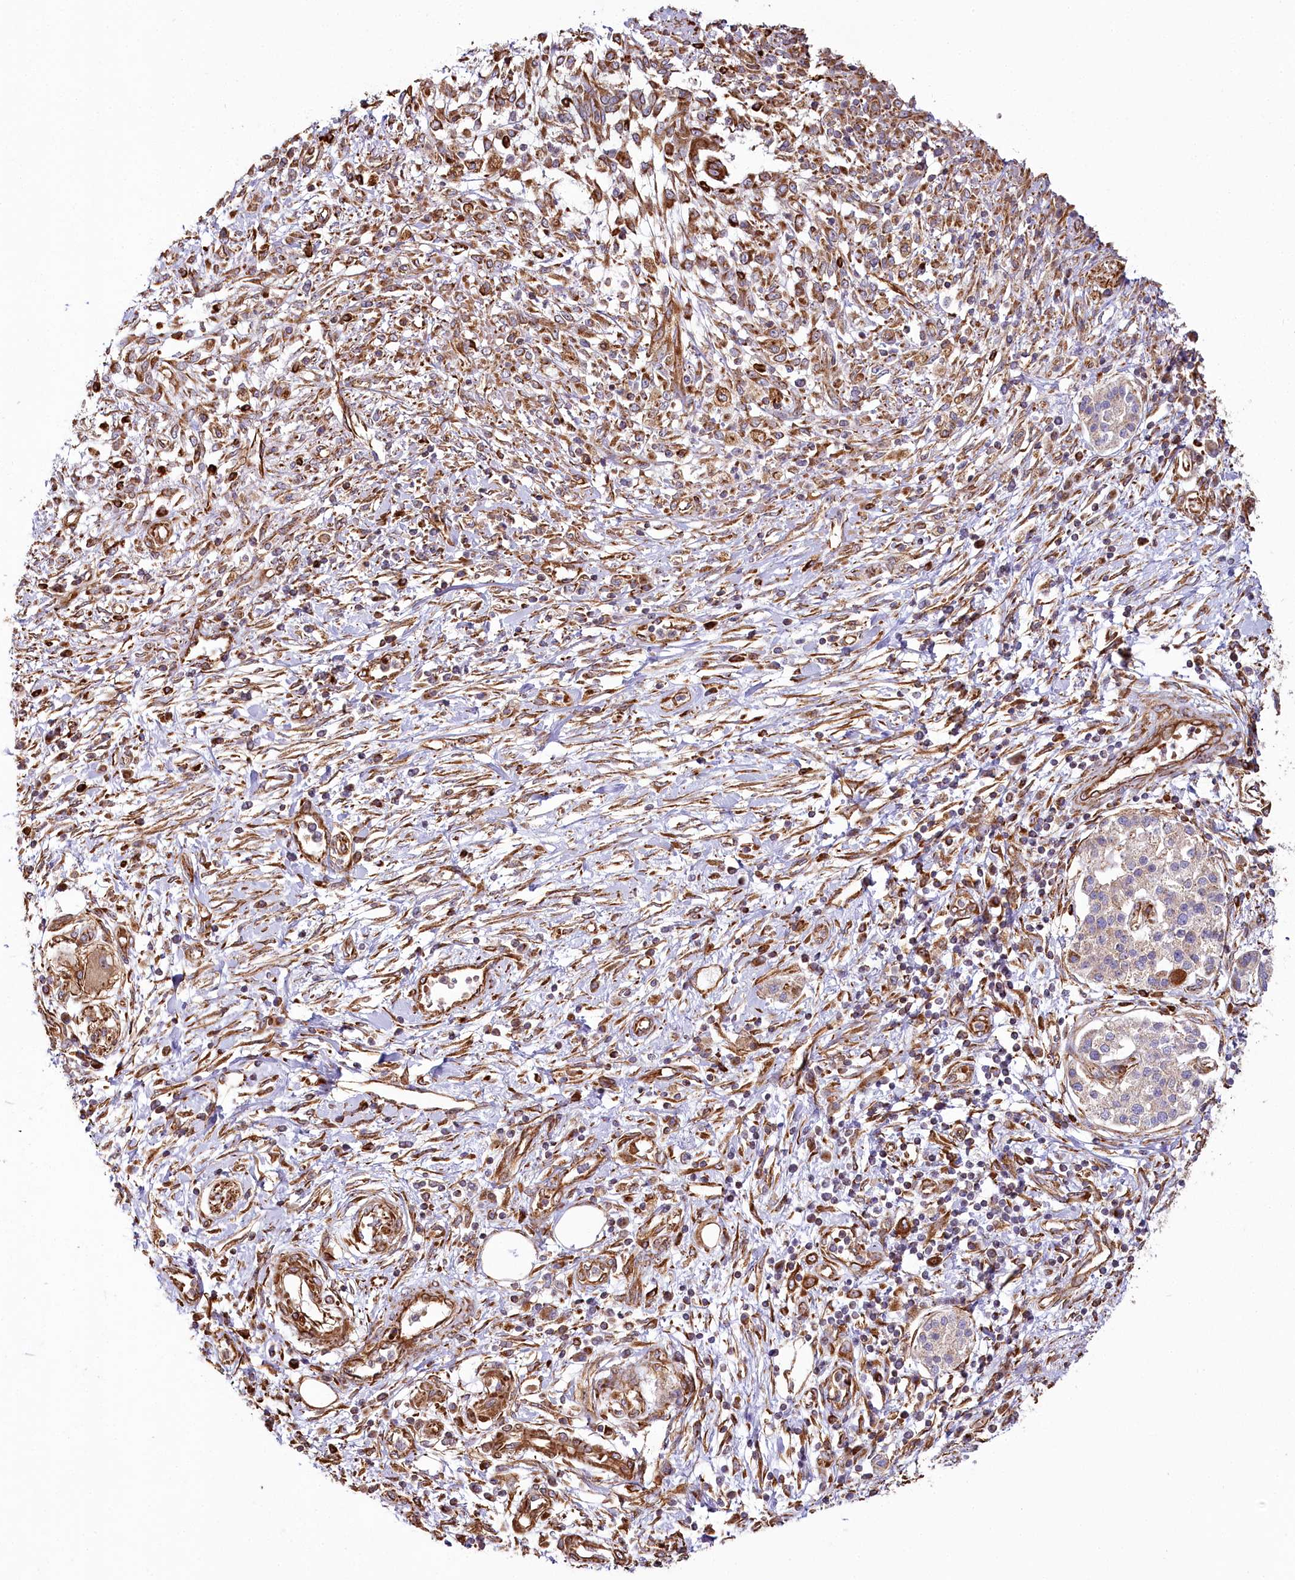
{"staining": {"intensity": "moderate", "quantity": ">75%", "location": "cytoplasmic/membranous"}, "tissue": "pancreatic cancer", "cell_type": "Tumor cells", "image_type": "cancer", "snomed": [{"axis": "morphology", "description": "Adenocarcinoma, NOS"}, {"axis": "topography", "description": "Pancreas"}], "caption": "IHC staining of pancreatic cancer, which reveals medium levels of moderate cytoplasmic/membranous positivity in about >75% of tumor cells indicating moderate cytoplasmic/membranous protein positivity. The staining was performed using DAB (brown) for protein detection and nuclei were counterstained in hematoxylin (blue).", "gene": "THUMPD3", "patient": {"sex": "female", "age": 56}}